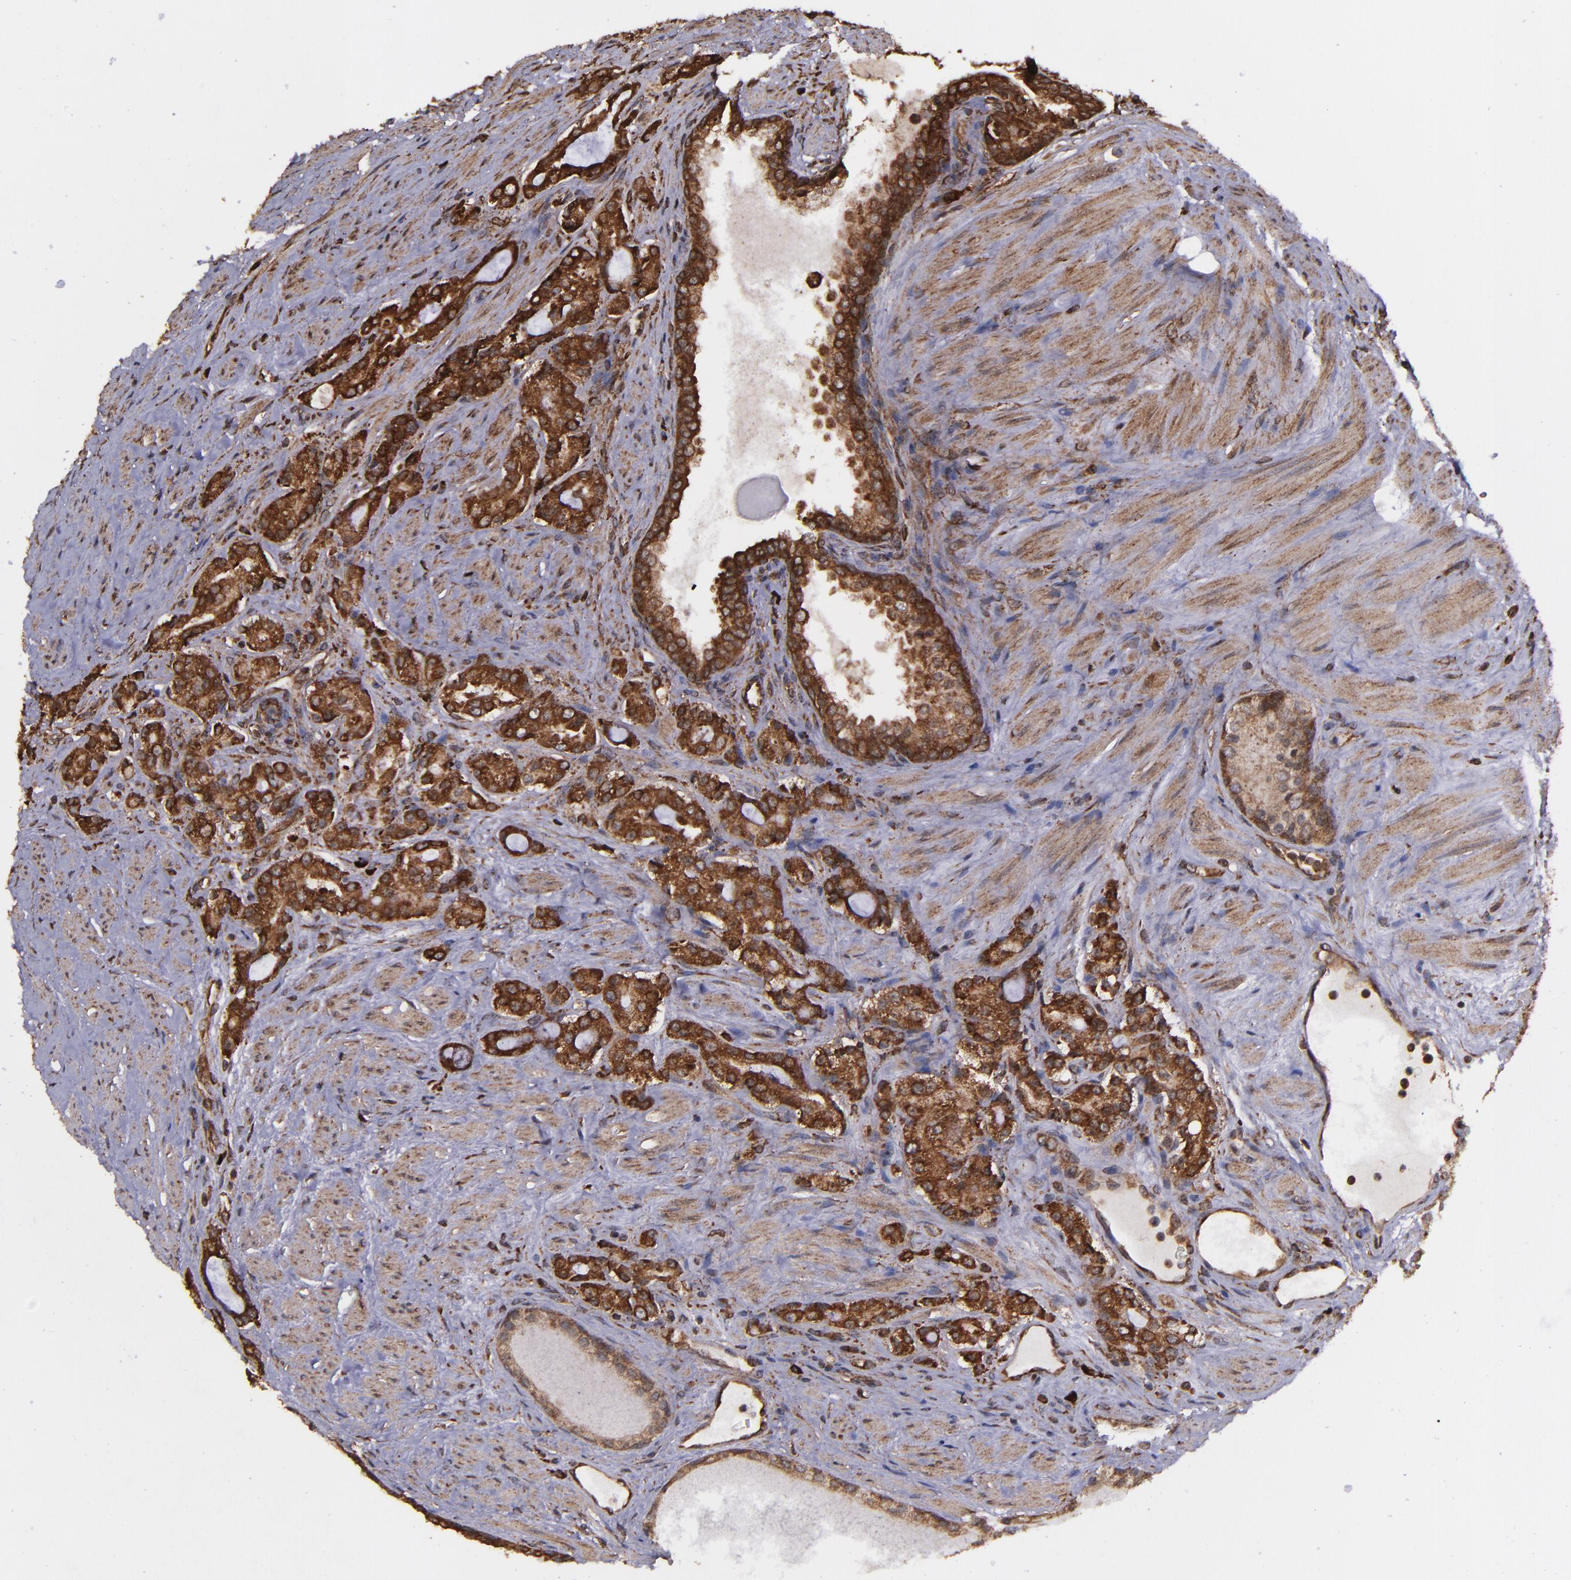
{"staining": {"intensity": "strong", "quantity": ">75%", "location": "cytoplasmic/membranous,nuclear"}, "tissue": "prostate cancer", "cell_type": "Tumor cells", "image_type": "cancer", "snomed": [{"axis": "morphology", "description": "Adenocarcinoma, Medium grade"}, {"axis": "topography", "description": "Prostate"}], "caption": "A photomicrograph showing strong cytoplasmic/membranous and nuclear positivity in about >75% of tumor cells in prostate cancer (adenocarcinoma (medium-grade)), as visualized by brown immunohistochemical staining.", "gene": "EIF4ENIF1", "patient": {"sex": "male", "age": 72}}